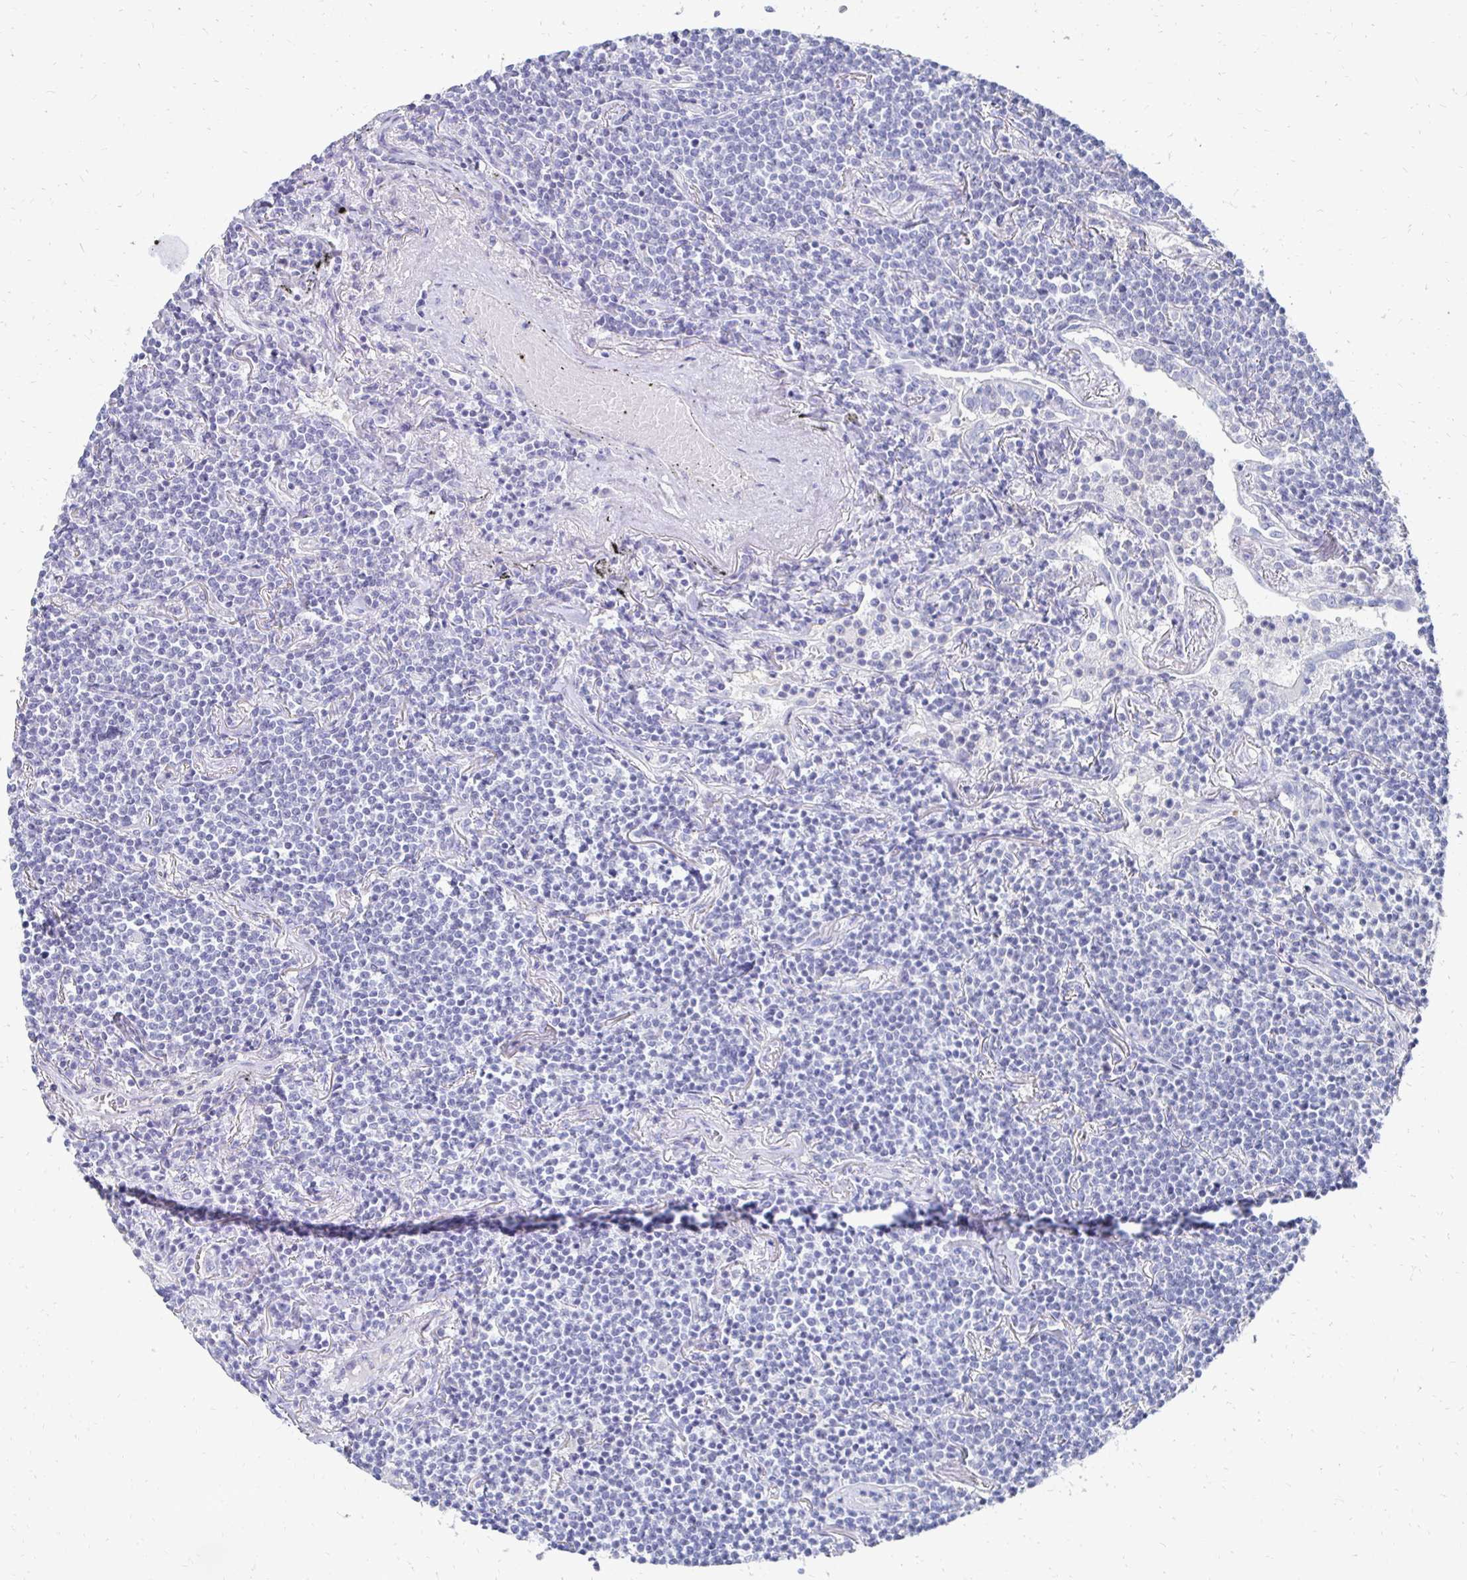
{"staining": {"intensity": "negative", "quantity": "none", "location": "none"}, "tissue": "lymphoma", "cell_type": "Tumor cells", "image_type": "cancer", "snomed": [{"axis": "morphology", "description": "Malignant lymphoma, non-Hodgkin's type, Low grade"}, {"axis": "topography", "description": "Lung"}], "caption": "This photomicrograph is of low-grade malignant lymphoma, non-Hodgkin's type stained with immunohistochemistry to label a protein in brown with the nuclei are counter-stained blue. There is no positivity in tumor cells.", "gene": "SYCP3", "patient": {"sex": "female", "age": 71}}